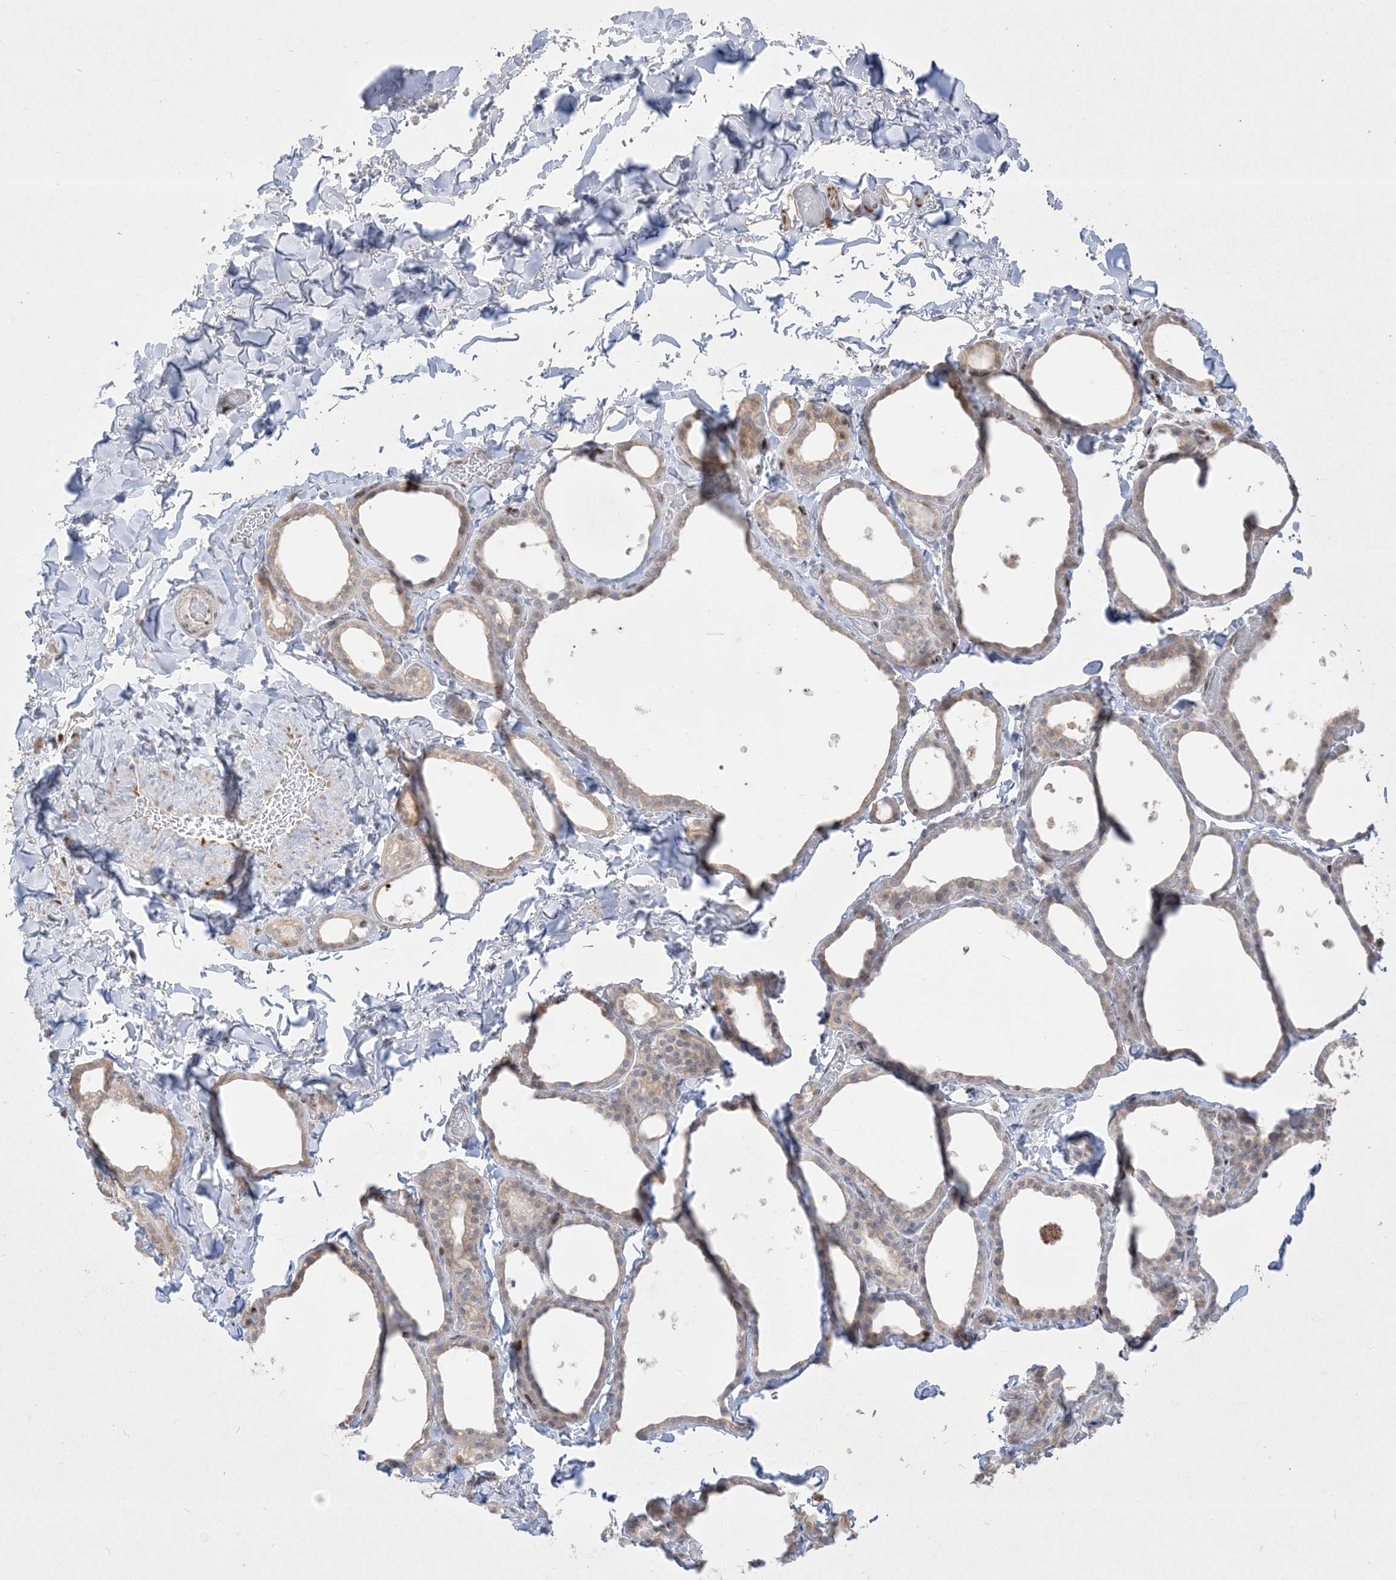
{"staining": {"intensity": "weak", "quantity": "<25%", "location": "cytoplasmic/membranous"}, "tissue": "thyroid gland", "cell_type": "Glandular cells", "image_type": "normal", "snomed": [{"axis": "morphology", "description": "Normal tissue, NOS"}, {"axis": "topography", "description": "Thyroid gland"}], "caption": "DAB (3,3'-diaminobenzidine) immunohistochemical staining of benign human thyroid gland displays no significant positivity in glandular cells. (Immunohistochemistry (ihc), brightfield microscopy, high magnification).", "gene": "BHLHE40", "patient": {"sex": "female", "age": 44}}